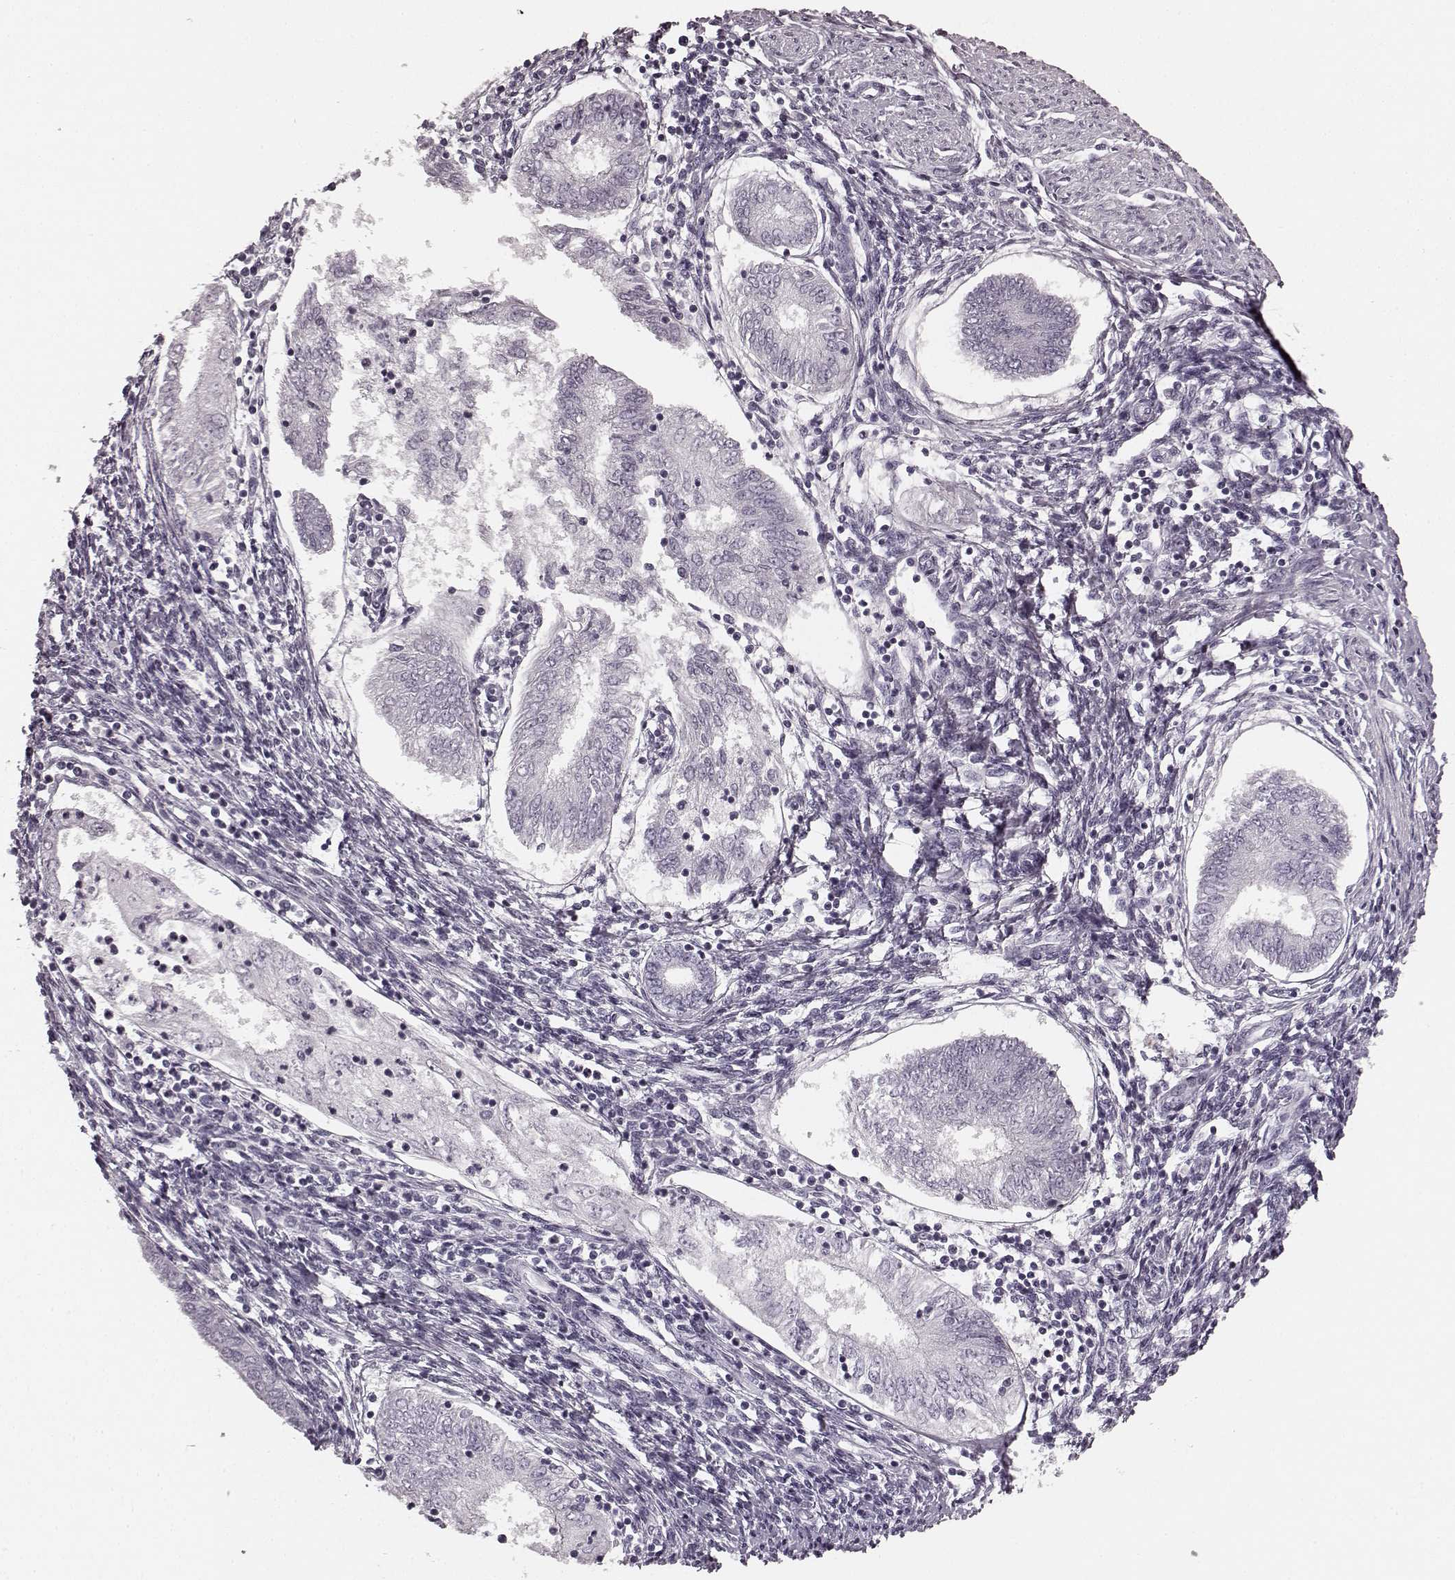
{"staining": {"intensity": "negative", "quantity": "none", "location": "none"}, "tissue": "endometrial cancer", "cell_type": "Tumor cells", "image_type": "cancer", "snomed": [{"axis": "morphology", "description": "Adenocarcinoma, NOS"}, {"axis": "topography", "description": "Endometrium"}], "caption": "Tumor cells show no significant positivity in endometrial cancer.", "gene": "TMPRSS15", "patient": {"sex": "female", "age": 68}}